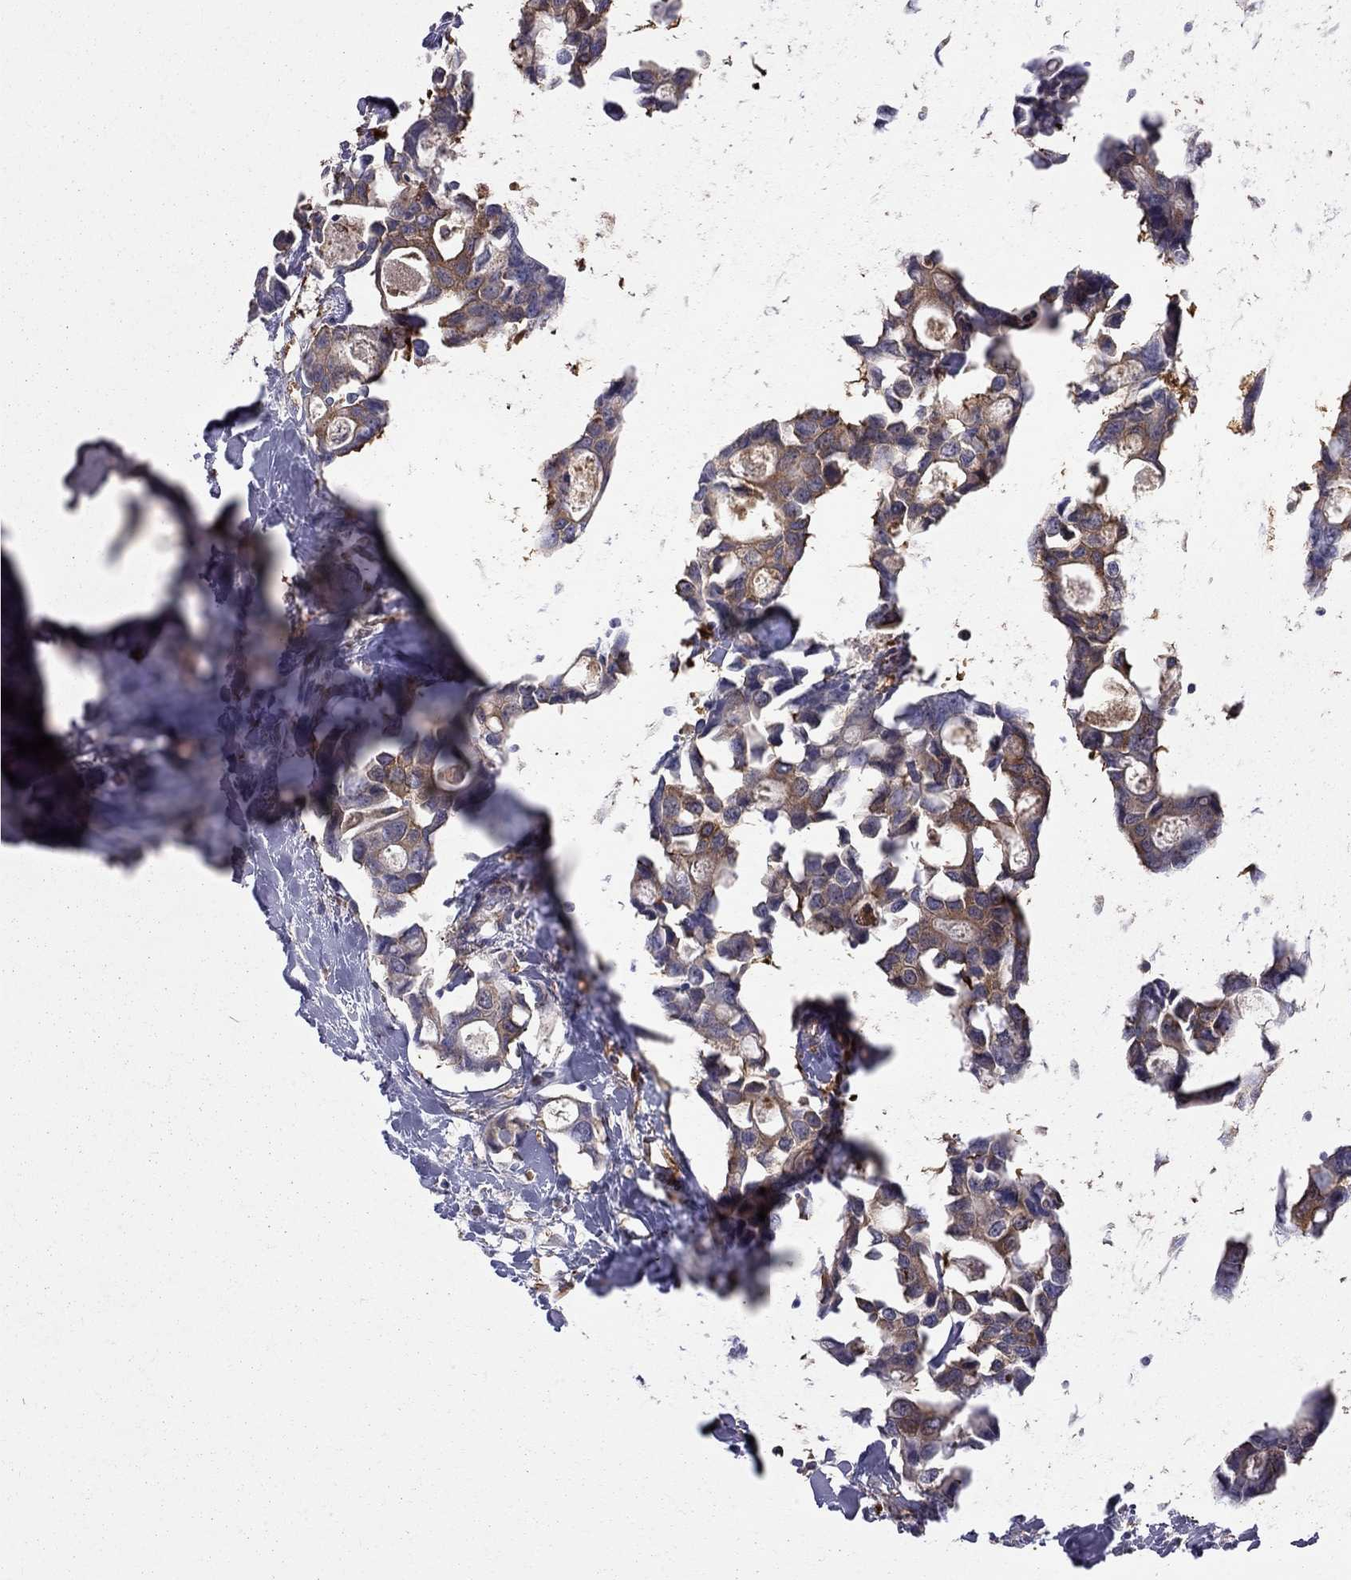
{"staining": {"intensity": "moderate", "quantity": "25%-75%", "location": "cytoplasmic/membranous"}, "tissue": "breast cancer", "cell_type": "Tumor cells", "image_type": "cancer", "snomed": [{"axis": "morphology", "description": "Duct carcinoma"}, {"axis": "topography", "description": "Breast"}], "caption": "This is a micrograph of immunohistochemistry staining of breast invasive ductal carcinoma, which shows moderate staining in the cytoplasmic/membranous of tumor cells.", "gene": "EIF4E3", "patient": {"sex": "female", "age": 83}}